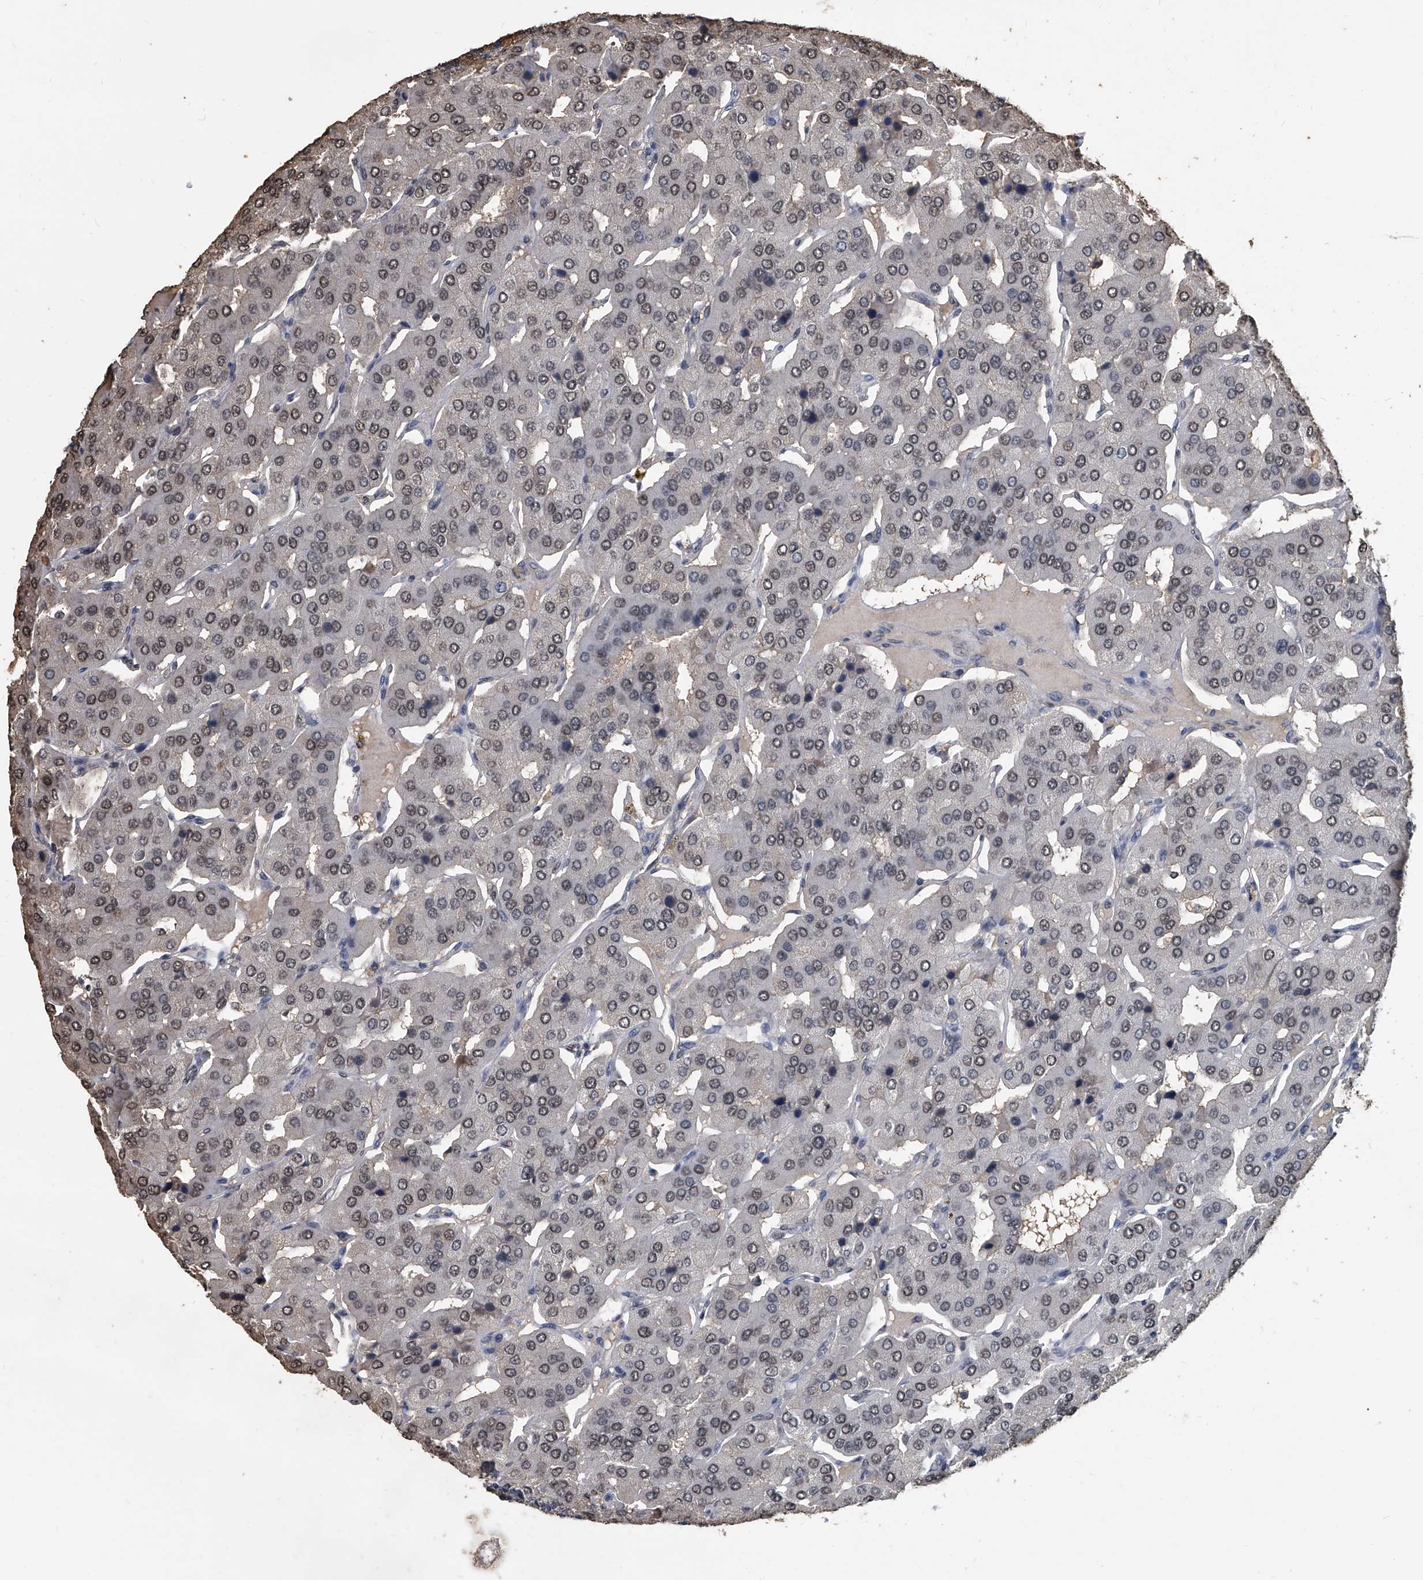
{"staining": {"intensity": "weak", "quantity": "25%-75%", "location": "nuclear"}, "tissue": "parathyroid gland", "cell_type": "Glandular cells", "image_type": "normal", "snomed": [{"axis": "morphology", "description": "Normal tissue, NOS"}, {"axis": "morphology", "description": "Adenoma, NOS"}, {"axis": "topography", "description": "Parathyroid gland"}], "caption": "The photomicrograph exhibits staining of normal parathyroid gland, revealing weak nuclear protein staining (brown color) within glandular cells.", "gene": "MATR3", "patient": {"sex": "female", "age": 86}}